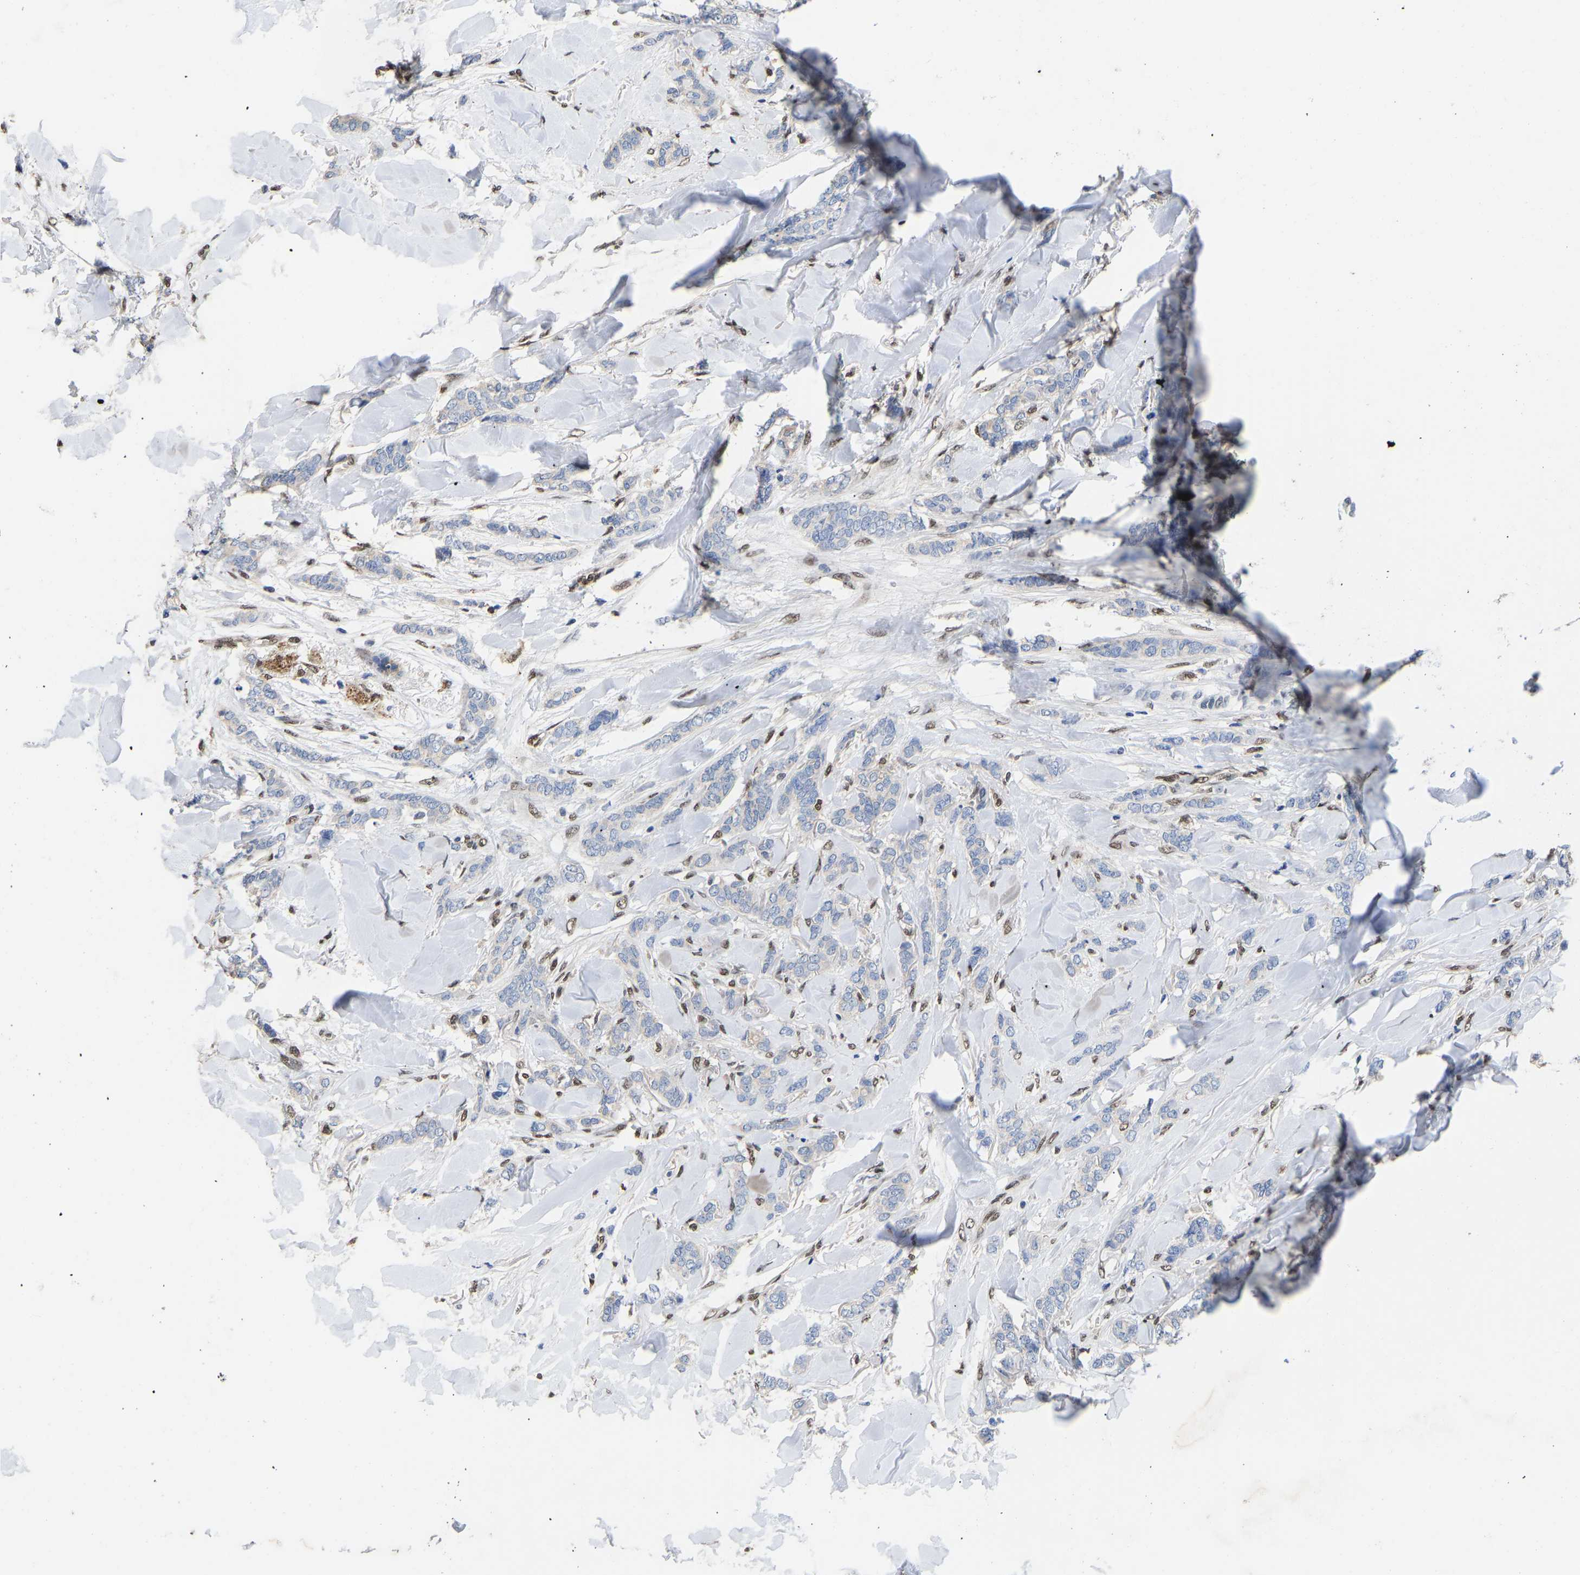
{"staining": {"intensity": "negative", "quantity": "none", "location": "none"}, "tissue": "breast cancer", "cell_type": "Tumor cells", "image_type": "cancer", "snomed": [{"axis": "morphology", "description": "Lobular carcinoma"}, {"axis": "topography", "description": "Skin"}, {"axis": "topography", "description": "Breast"}], "caption": "Breast cancer stained for a protein using immunohistochemistry reveals no positivity tumor cells.", "gene": "QKI", "patient": {"sex": "female", "age": 46}}